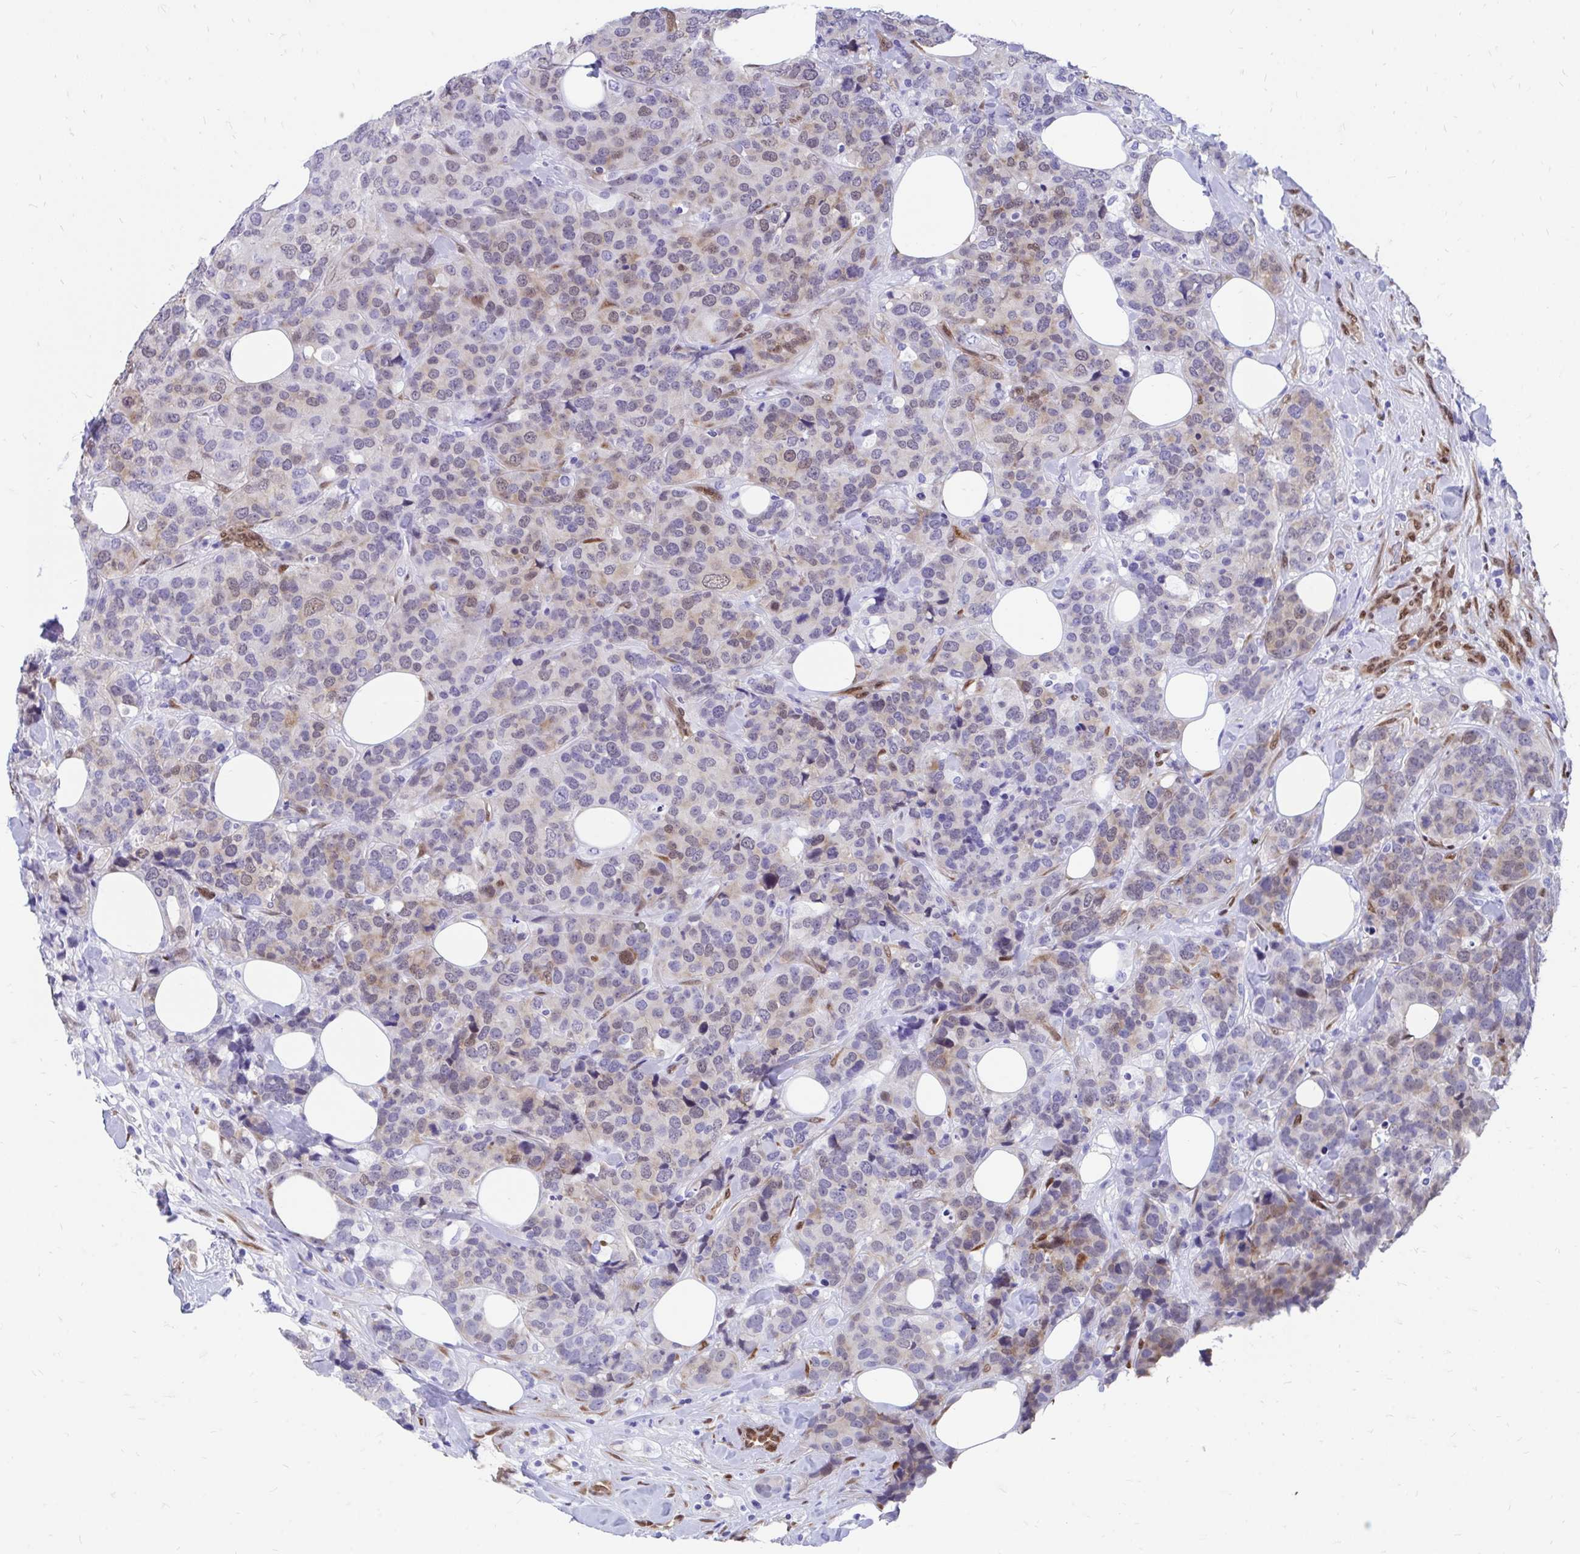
{"staining": {"intensity": "weak", "quantity": "<25%", "location": "cytoplasmic/membranous,nuclear"}, "tissue": "breast cancer", "cell_type": "Tumor cells", "image_type": "cancer", "snomed": [{"axis": "morphology", "description": "Lobular carcinoma"}, {"axis": "topography", "description": "Breast"}], "caption": "Immunohistochemistry of human breast cancer shows no staining in tumor cells.", "gene": "RBPMS", "patient": {"sex": "female", "age": 59}}